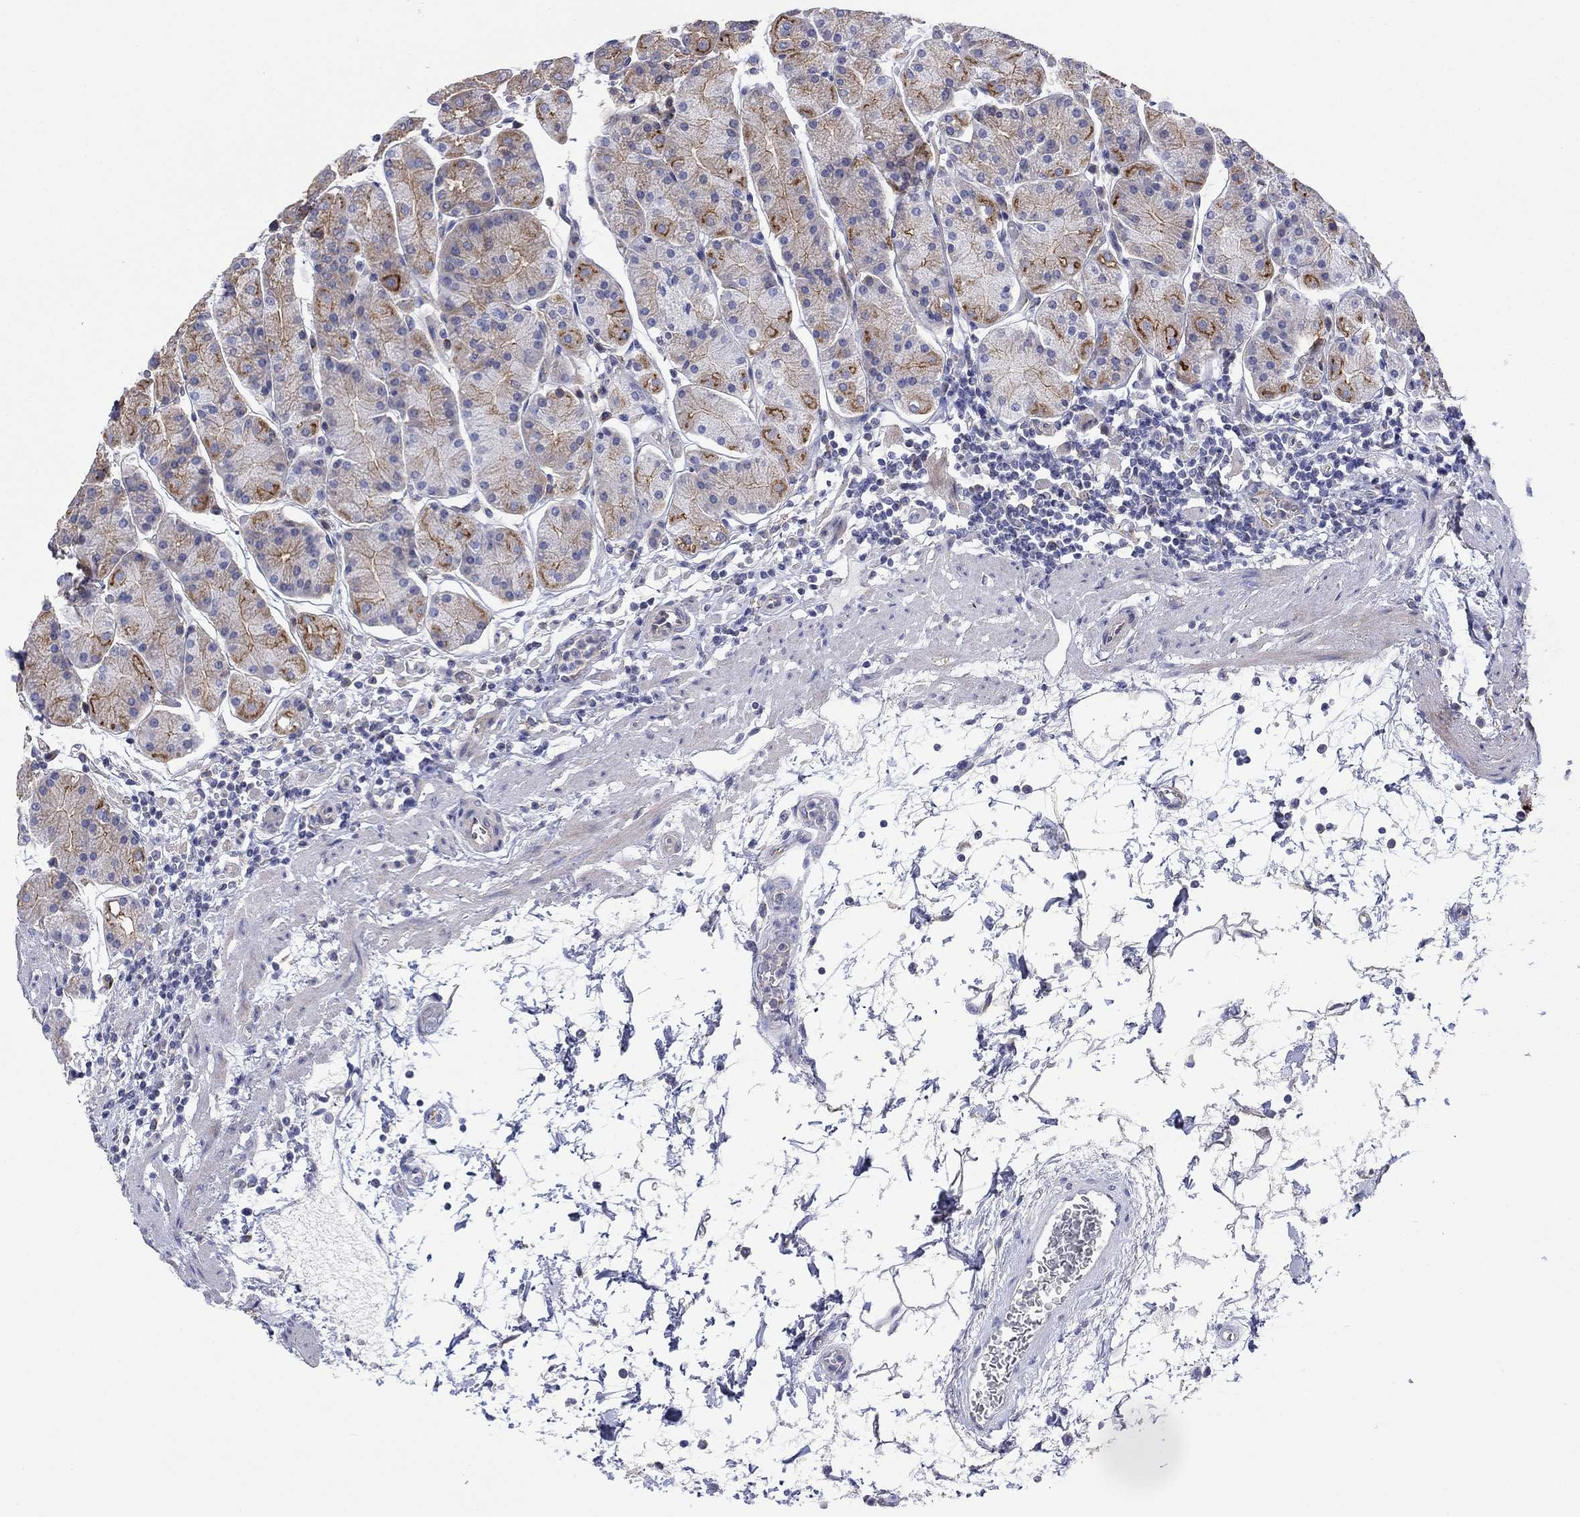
{"staining": {"intensity": "strong", "quantity": "<25%", "location": "cytoplasmic/membranous"}, "tissue": "stomach", "cell_type": "Glandular cells", "image_type": "normal", "snomed": [{"axis": "morphology", "description": "Normal tissue, NOS"}, {"axis": "topography", "description": "Stomach"}], "caption": "DAB immunohistochemical staining of benign stomach reveals strong cytoplasmic/membranous protein staining in about <25% of glandular cells.", "gene": "TPRN", "patient": {"sex": "male", "age": 54}}